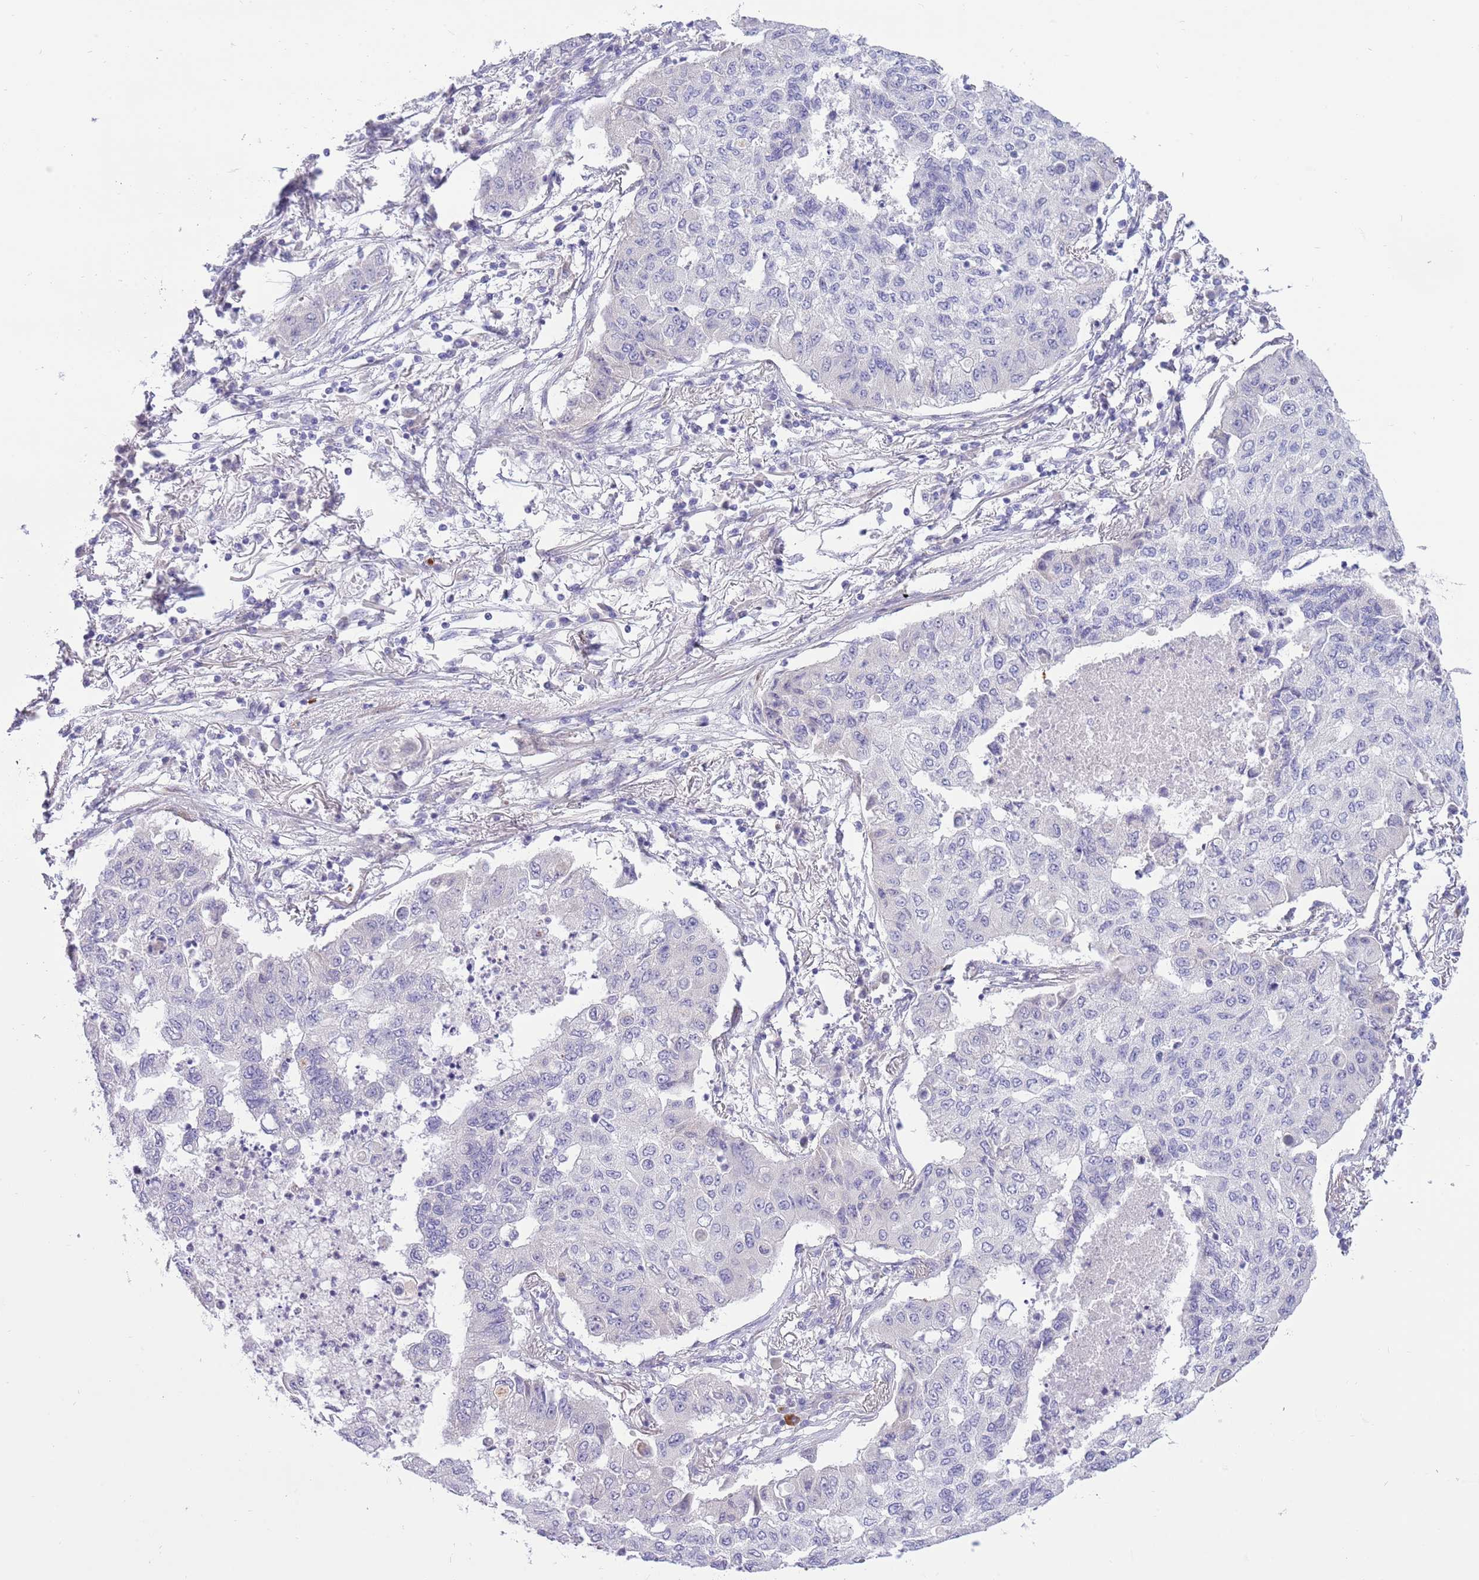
{"staining": {"intensity": "negative", "quantity": "none", "location": "none"}, "tissue": "lung cancer", "cell_type": "Tumor cells", "image_type": "cancer", "snomed": [{"axis": "morphology", "description": "Squamous cell carcinoma, NOS"}, {"axis": "topography", "description": "Lung"}], "caption": "High magnification brightfield microscopy of lung cancer (squamous cell carcinoma) stained with DAB (3,3'-diaminobenzidine) (brown) and counterstained with hematoxylin (blue): tumor cells show no significant positivity.", "gene": "ZC4H2", "patient": {"sex": "male", "age": 74}}